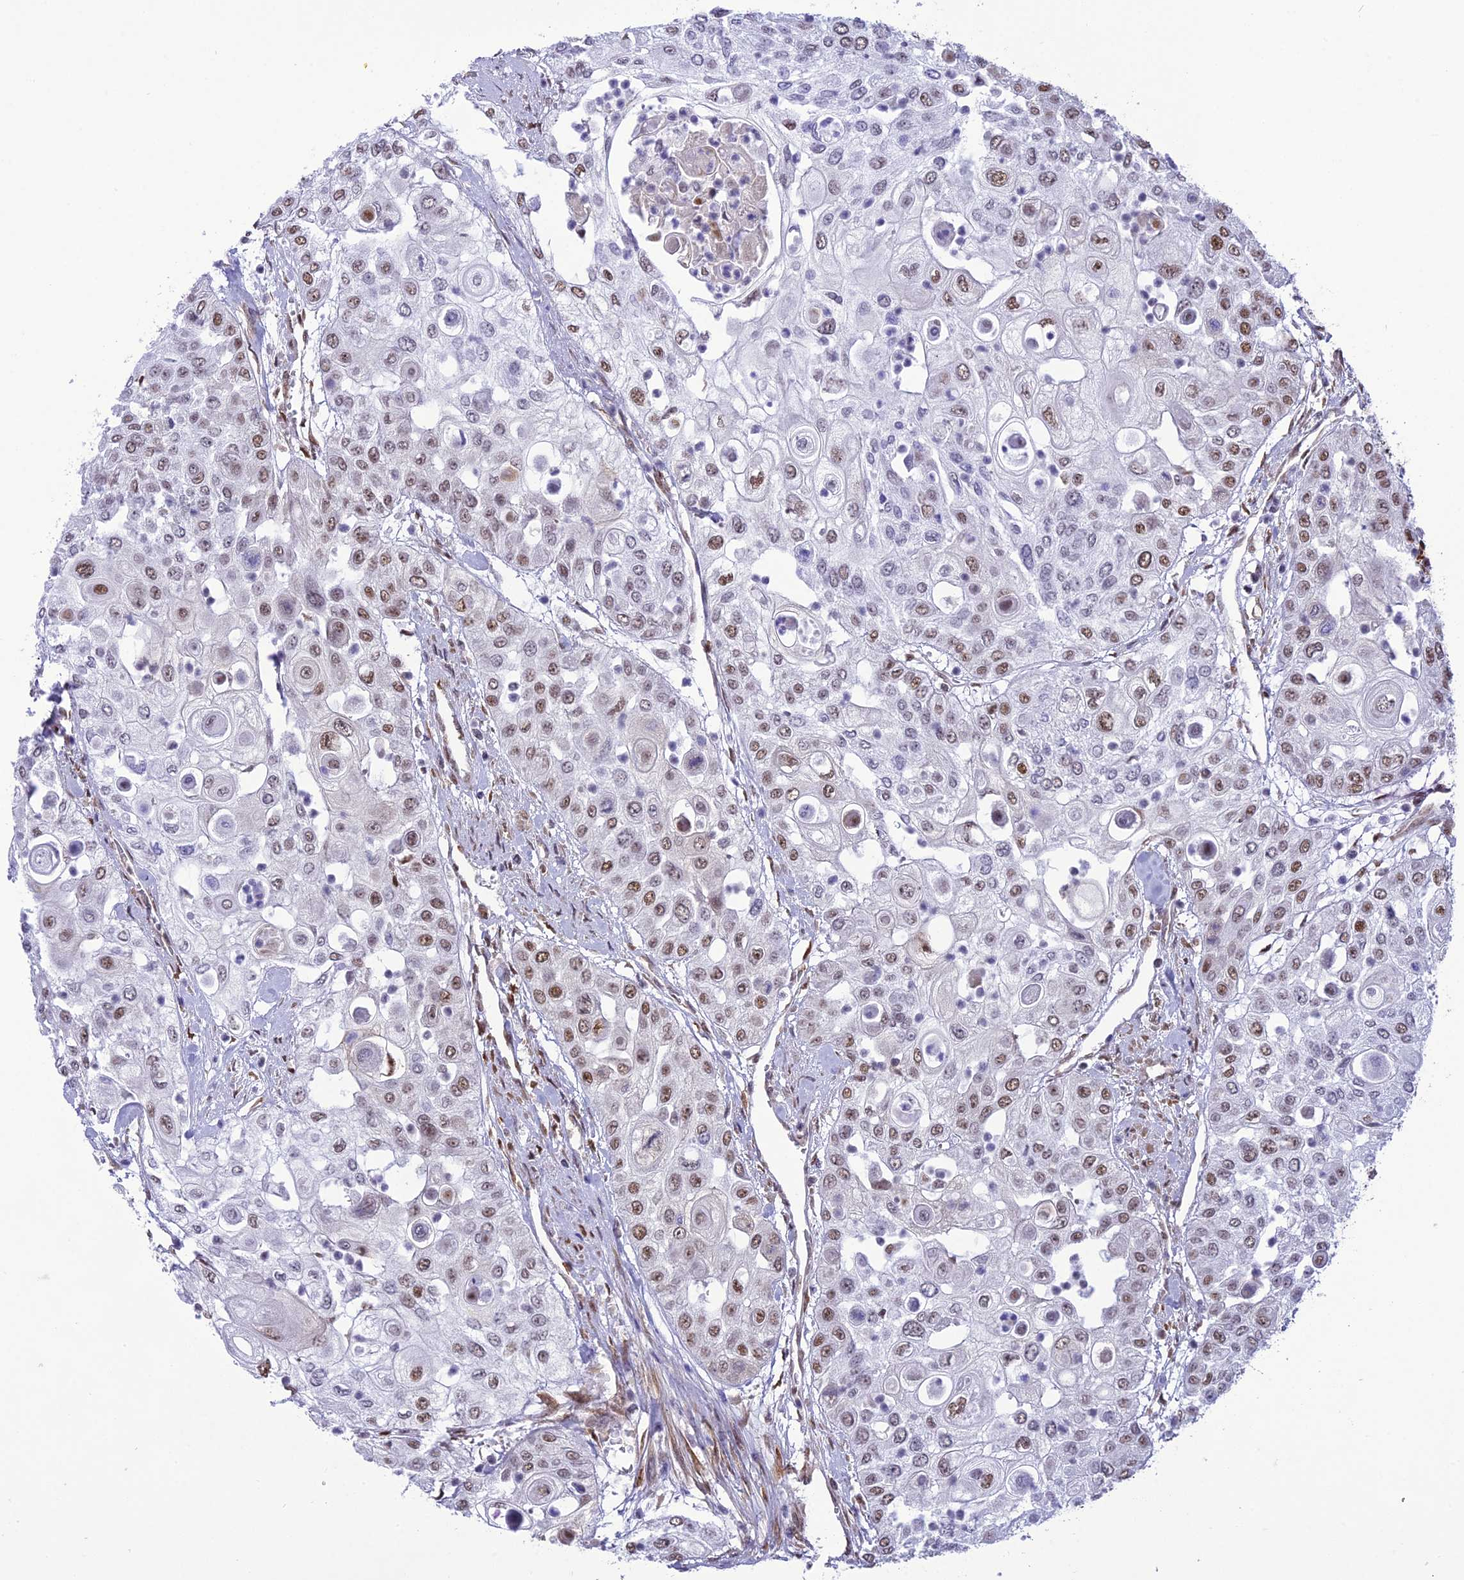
{"staining": {"intensity": "moderate", "quantity": "25%-75%", "location": "nuclear"}, "tissue": "urothelial cancer", "cell_type": "Tumor cells", "image_type": "cancer", "snomed": [{"axis": "morphology", "description": "Urothelial carcinoma, High grade"}, {"axis": "topography", "description": "Urinary bladder"}], "caption": "High-grade urothelial carcinoma was stained to show a protein in brown. There is medium levels of moderate nuclear staining in about 25%-75% of tumor cells. Using DAB (3,3'-diaminobenzidine) (brown) and hematoxylin (blue) stains, captured at high magnification using brightfield microscopy.", "gene": "DDX1", "patient": {"sex": "female", "age": 79}}